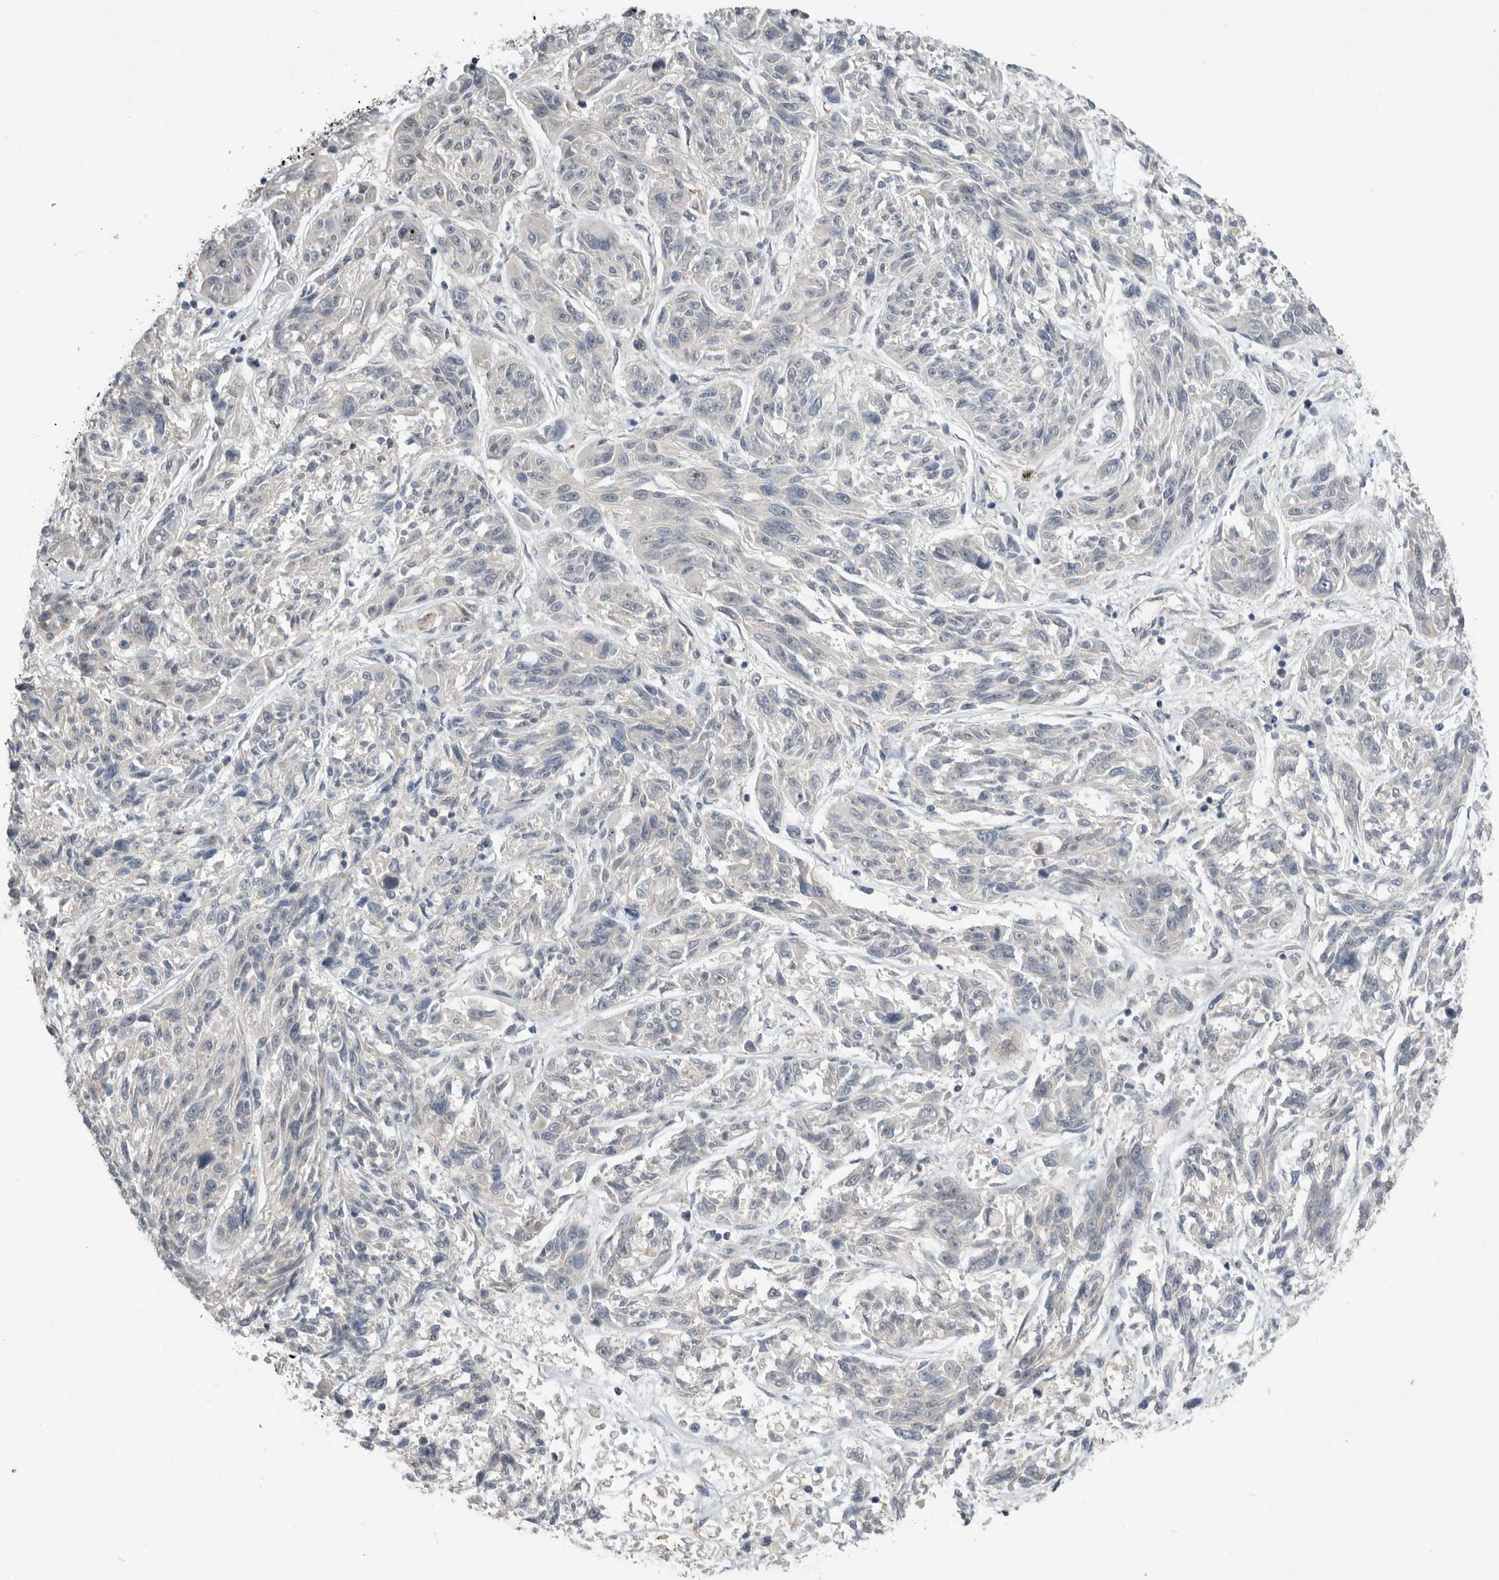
{"staining": {"intensity": "negative", "quantity": "none", "location": "none"}, "tissue": "melanoma", "cell_type": "Tumor cells", "image_type": "cancer", "snomed": [{"axis": "morphology", "description": "Malignant melanoma, NOS"}, {"axis": "topography", "description": "Skin"}], "caption": "A high-resolution photomicrograph shows immunohistochemistry (IHC) staining of melanoma, which exhibits no significant positivity in tumor cells.", "gene": "PCMTD1", "patient": {"sex": "male", "age": 53}}